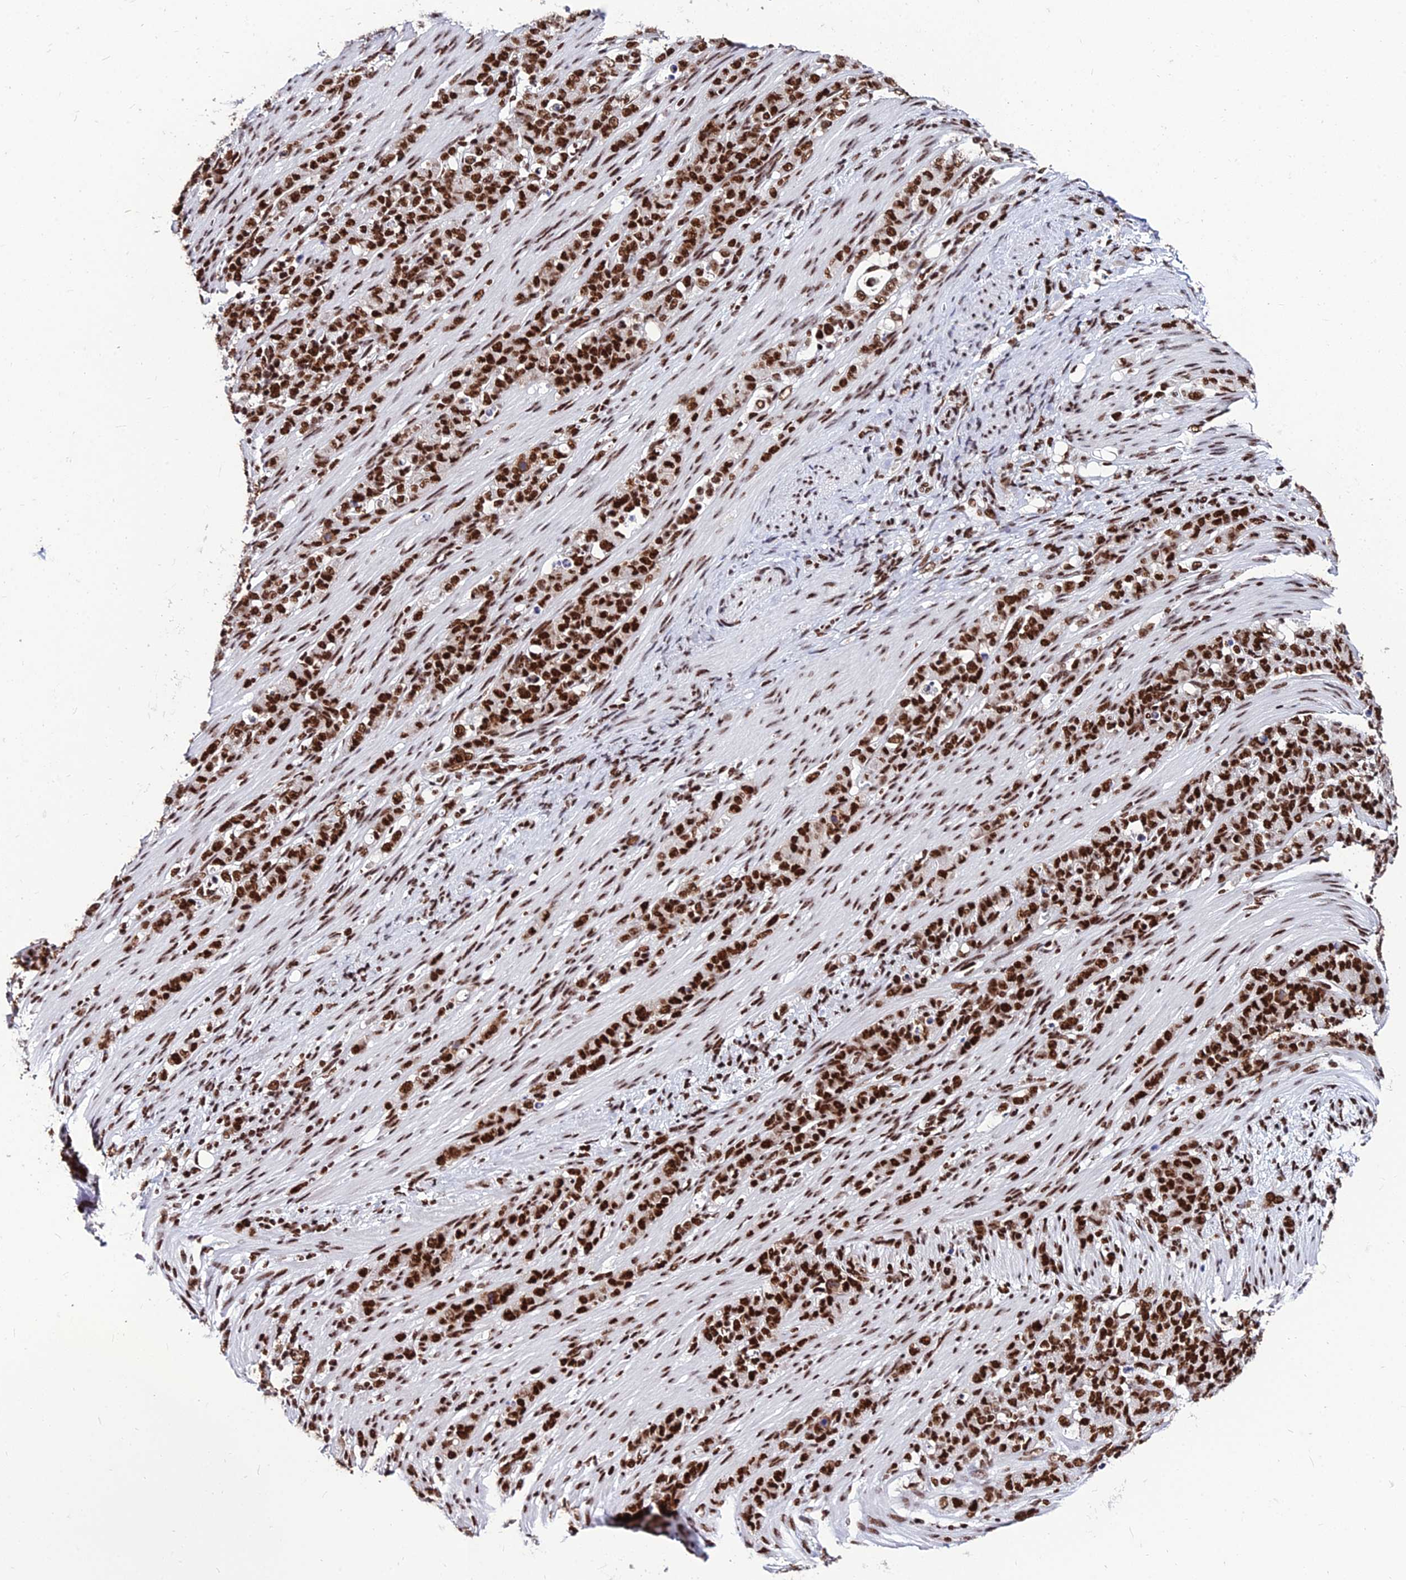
{"staining": {"intensity": "strong", "quantity": ">75%", "location": "nuclear"}, "tissue": "stomach cancer", "cell_type": "Tumor cells", "image_type": "cancer", "snomed": [{"axis": "morphology", "description": "Adenocarcinoma, NOS"}, {"axis": "topography", "description": "Stomach"}], "caption": "Immunohistochemistry of human stomach cancer exhibits high levels of strong nuclear positivity in approximately >75% of tumor cells. The staining was performed using DAB to visualize the protein expression in brown, while the nuclei were stained in blue with hematoxylin (Magnification: 20x).", "gene": "HNRNPH1", "patient": {"sex": "female", "age": 79}}